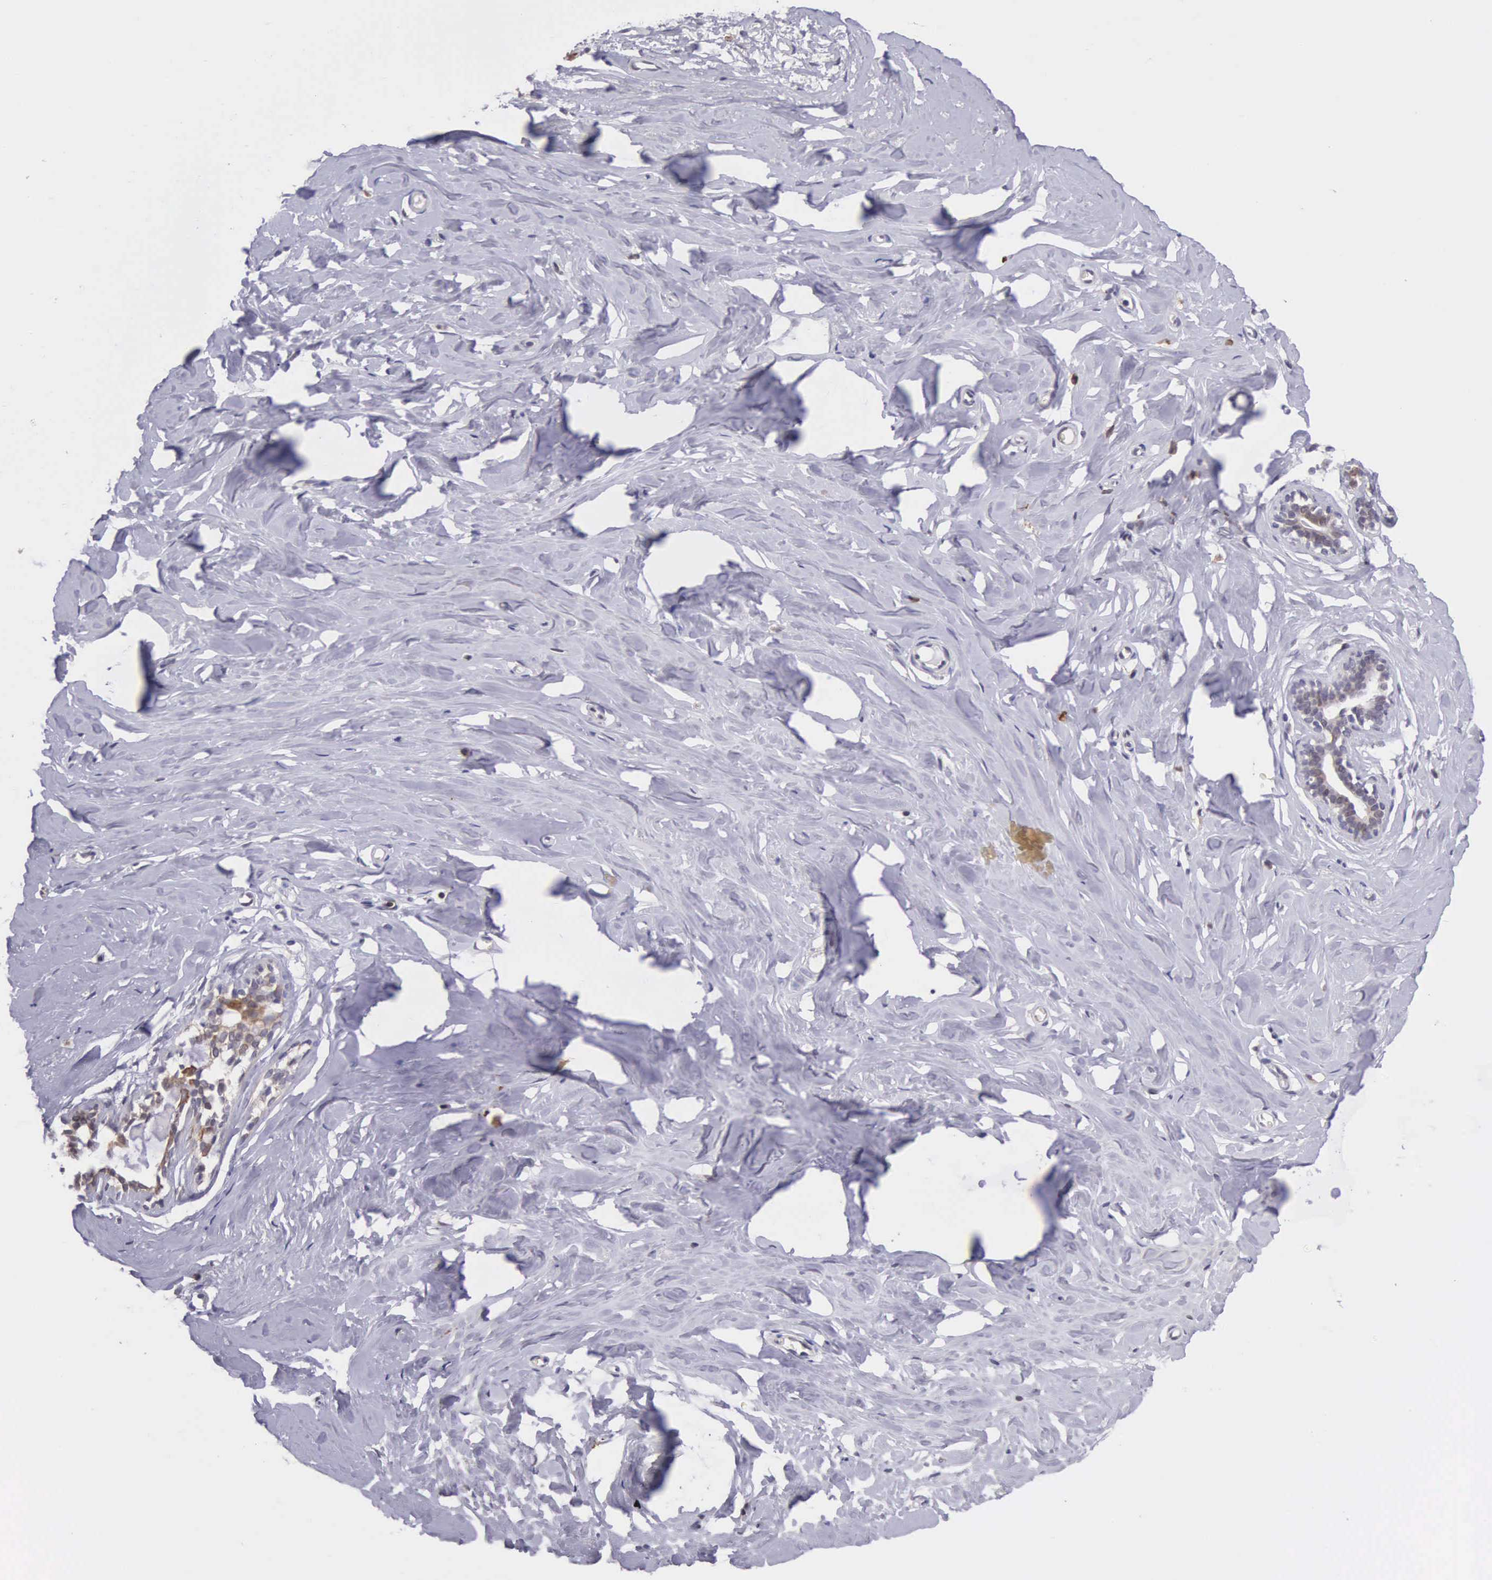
{"staining": {"intensity": "negative", "quantity": "none", "location": "none"}, "tissue": "breast", "cell_type": "Adipocytes", "image_type": "normal", "snomed": [{"axis": "morphology", "description": "Normal tissue, NOS"}, {"axis": "topography", "description": "Breast"}], "caption": "Immunohistochemistry (IHC) image of benign breast stained for a protein (brown), which shows no expression in adipocytes.", "gene": "SLC25A21", "patient": {"sex": "female", "age": 45}}